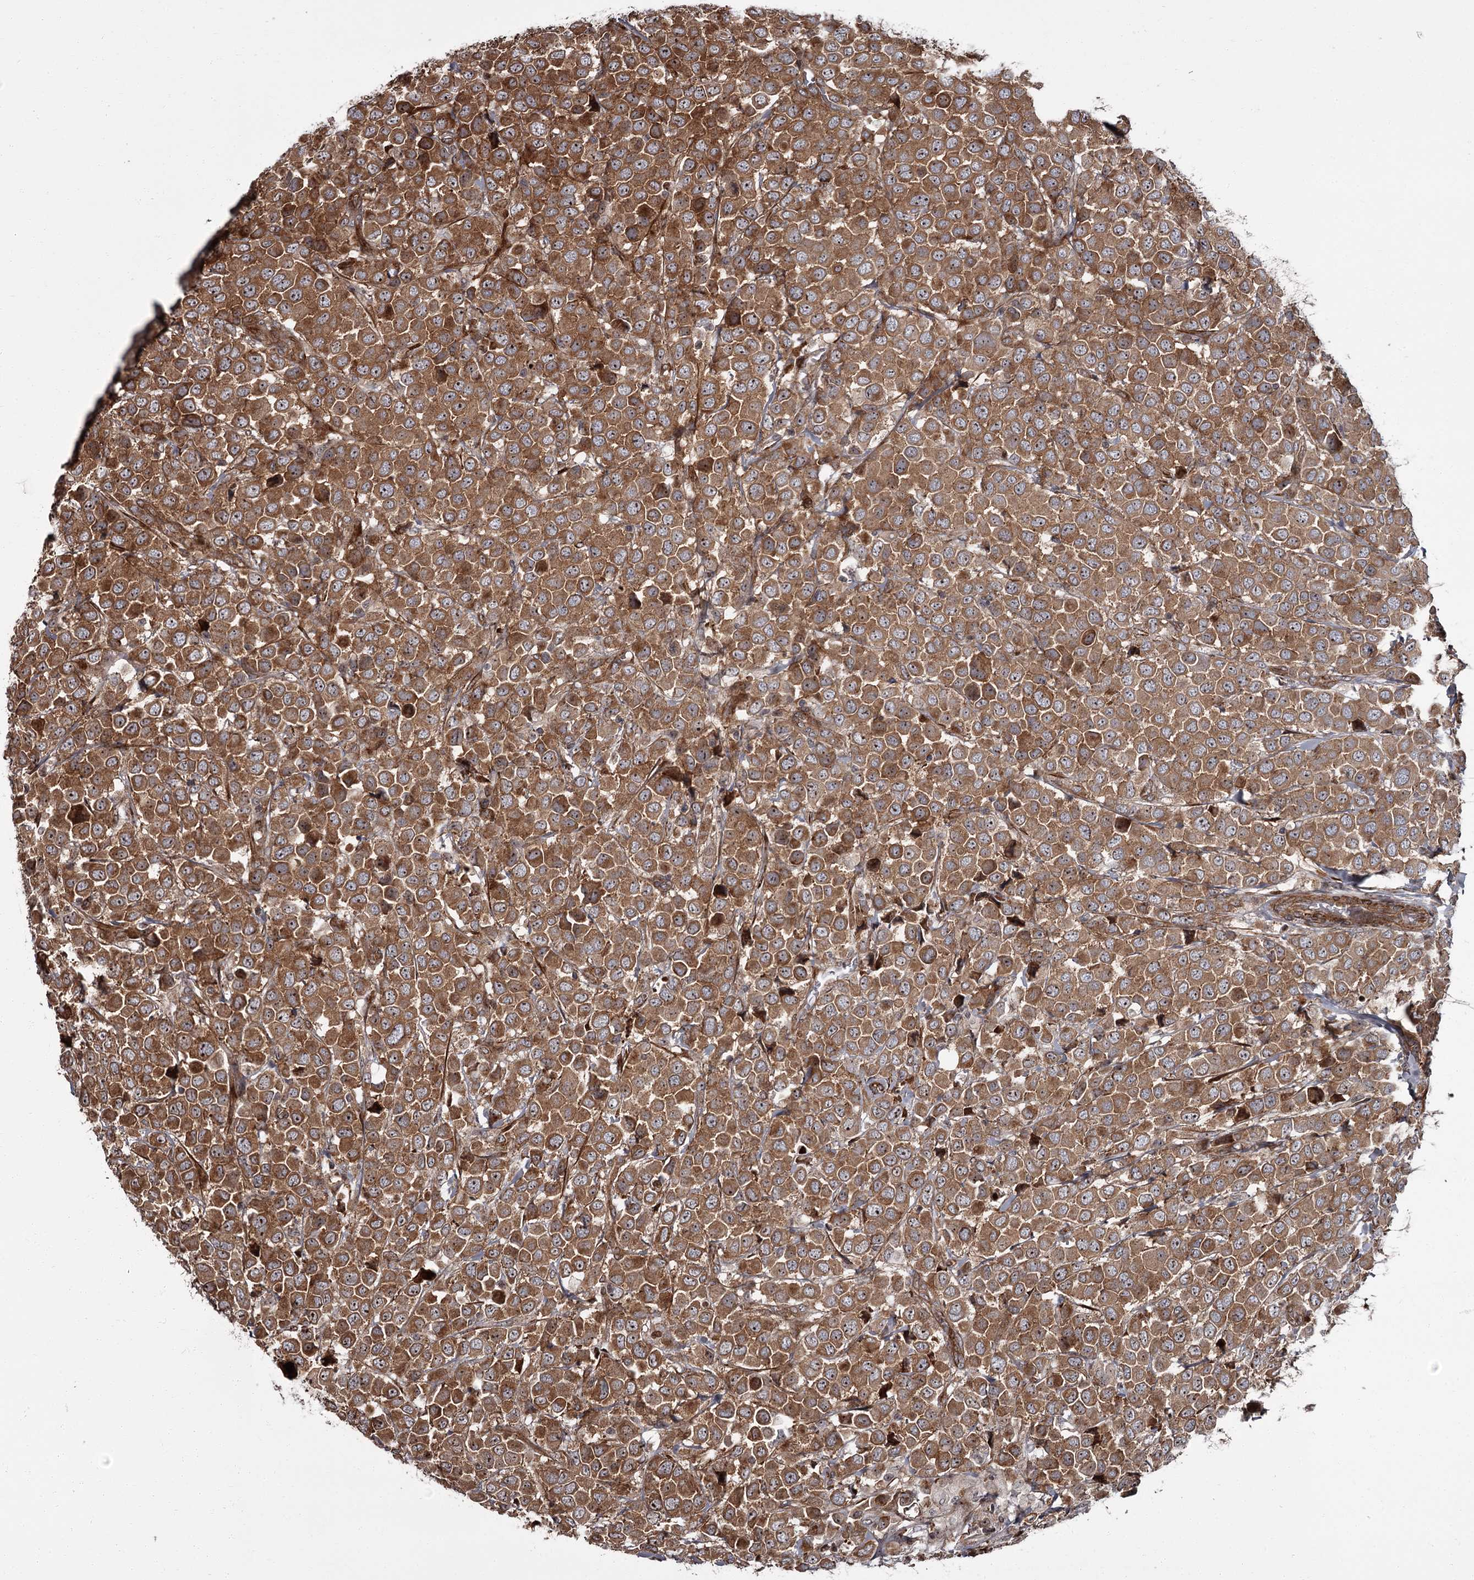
{"staining": {"intensity": "moderate", "quantity": ">75%", "location": "cytoplasmic/membranous,nuclear"}, "tissue": "breast cancer", "cell_type": "Tumor cells", "image_type": "cancer", "snomed": [{"axis": "morphology", "description": "Duct carcinoma"}, {"axis": "topography", "description": "Breast"}], "caption": "Tumor cells reveal medium levels of moderate cytoplasmic/membranous and nuclear expression in approximately >75% of cells in human breast infiltrating ductal carcinoma.", "gene": "THAP9", "patient": {"sex": "female", "age": 61}}